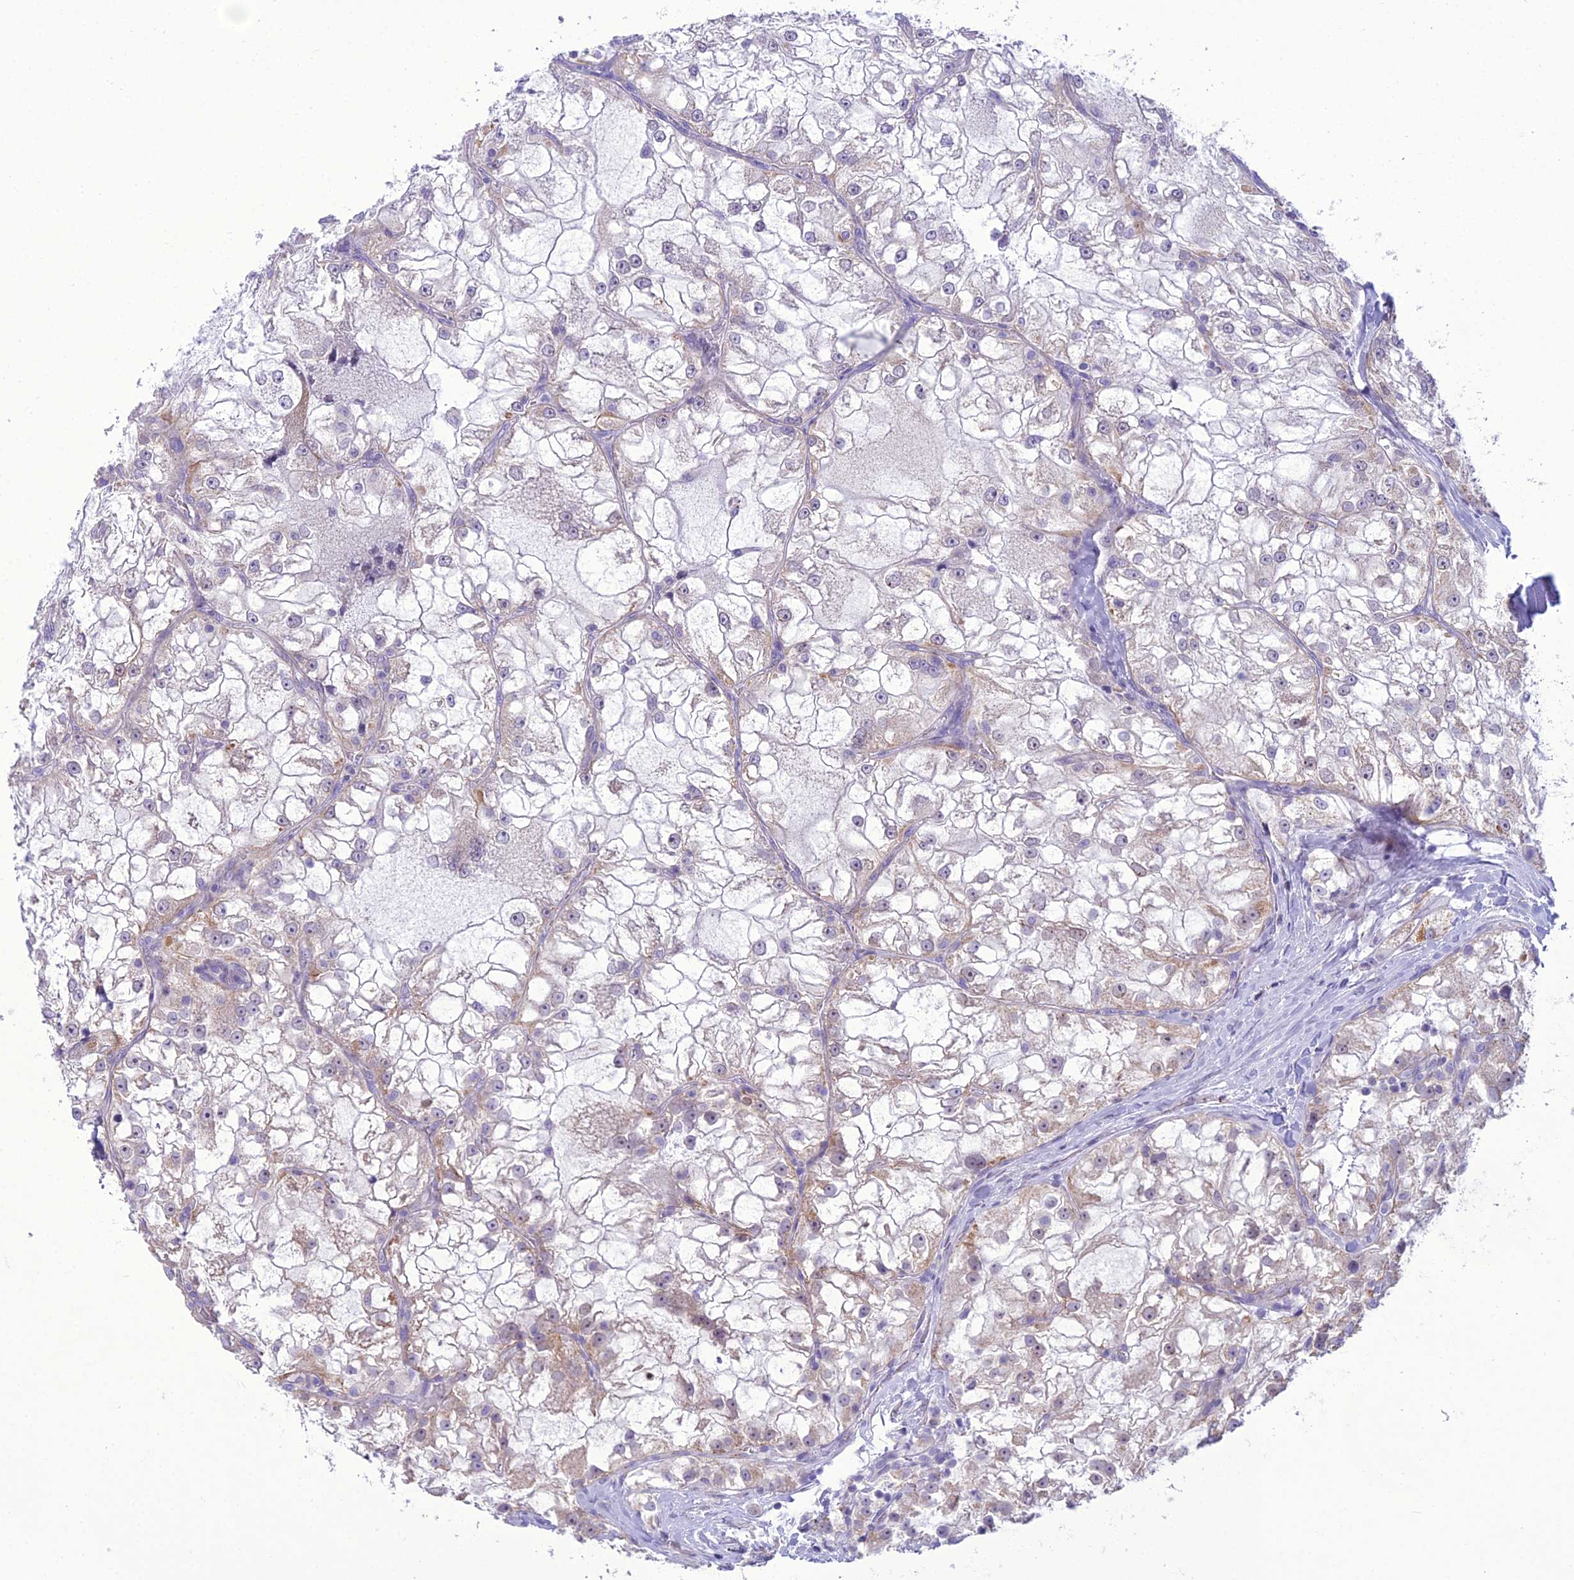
{"staining": {"intensity": "weak", "quantity": "25%-75%", "location": "cytoplasmic/membranous"}, "tissue": "renal cancer", "cell_type": "Tumor cells", "image_type": "cancer", "snomed": [{"axis": "morphology", "description": "Adenocarcinoma, NOS"}, {"axis": "topography", "description": "Kidney"}], "caption": "Renal cancer (adenocarcinoma) was stained to show a protein in brown. There is low levels of weak cytoplasmic/membranous expression in about 25%-75% of tumor cells.", "gene": "B9D2", "patient": {"sex": "female", "age": 72}}